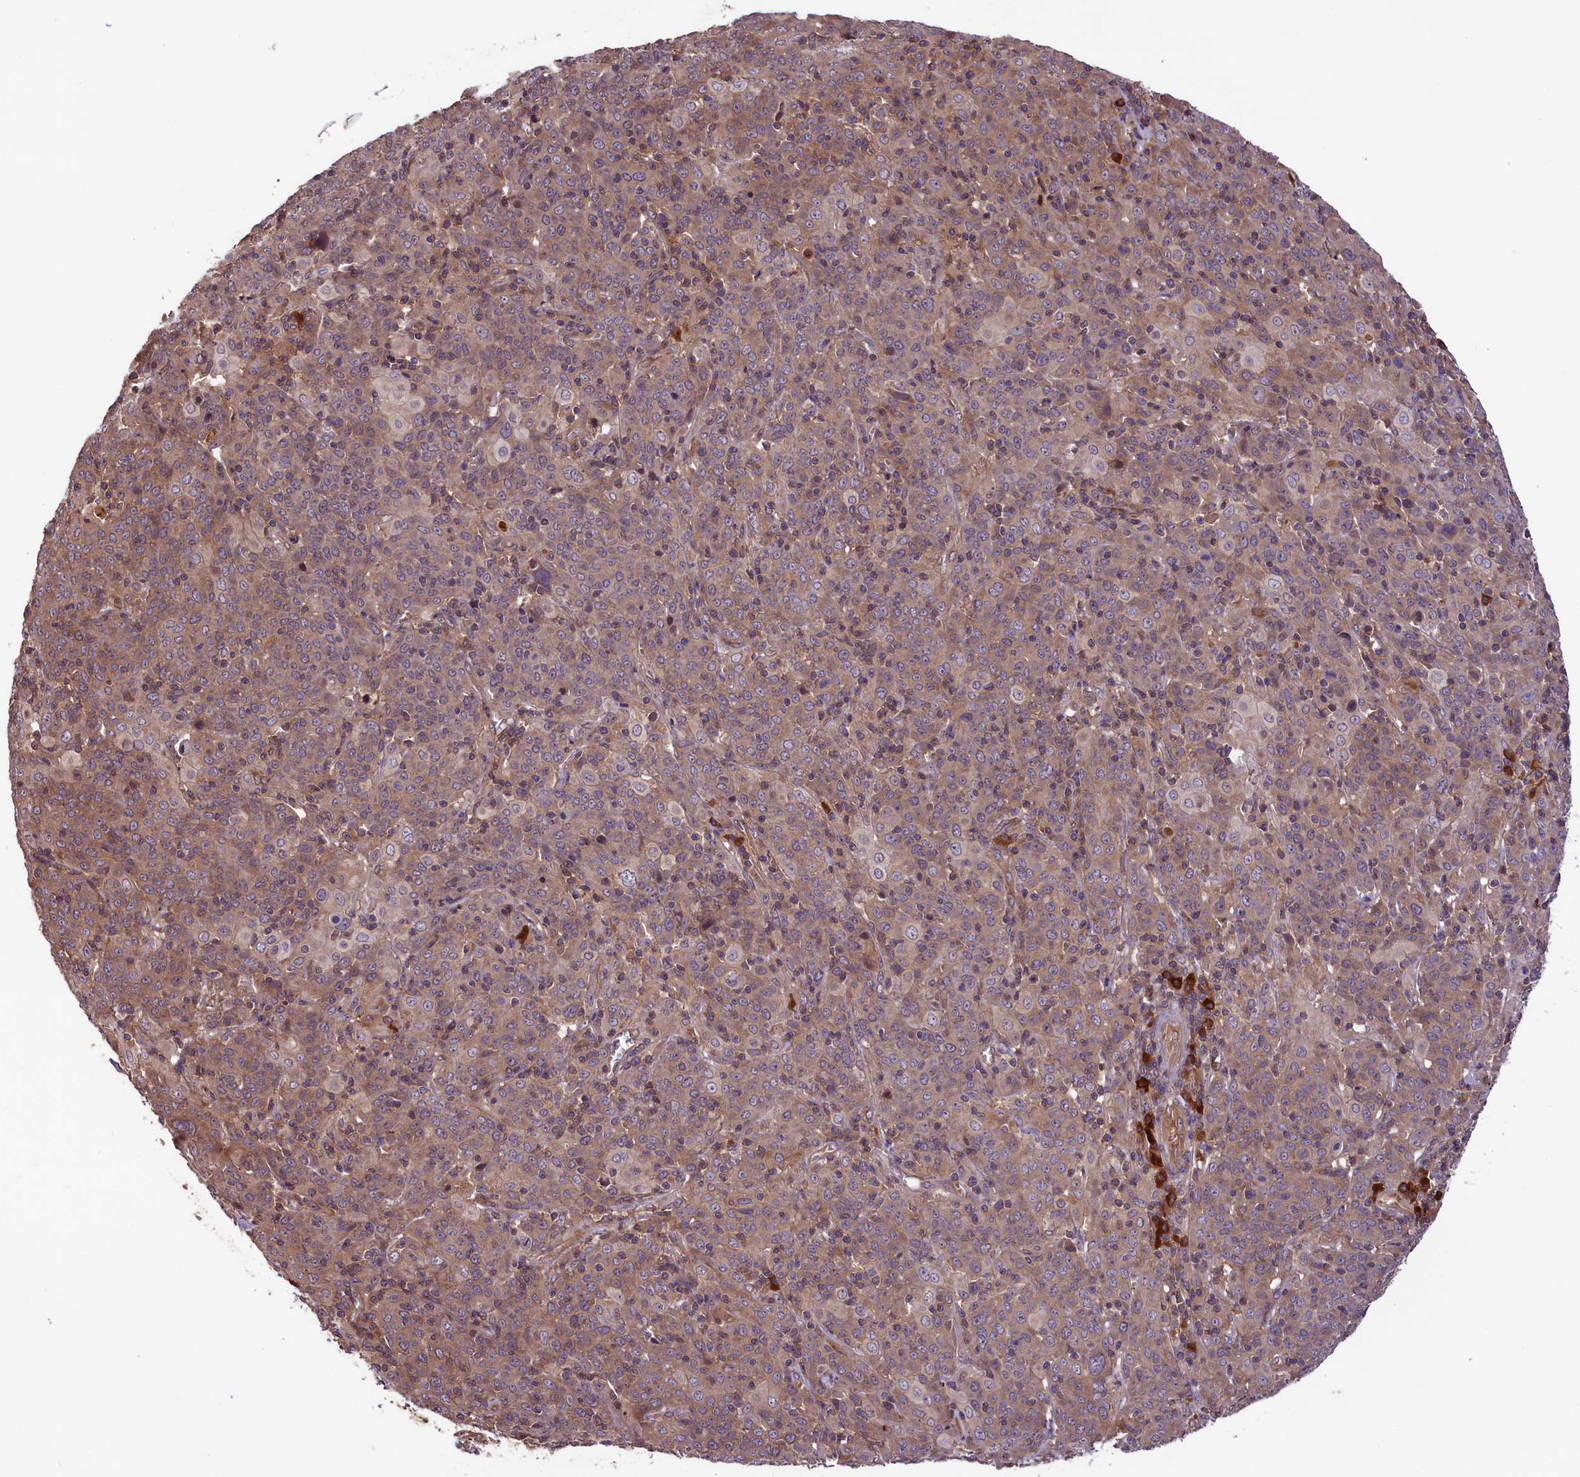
{"staining": {"intensity": "weak", "quantity": "25%-75%", "location": "cytoplasmic/membranous"}, "tissue": "cervical cancer", "cell_type": "Tumor cells", "image_type": "cancer", "snomed": [{"axis": "morphology", "description": "Squamous cell carcinoma, NOS"}, {"axis": "topography", "description": "Cervix"}], "caption": "This is an image of immunohistochemistry (IHC) staining of cervical cancer (squamous cell carcinoma), which shows weak expression in the cytoplasmic/membranous of tumor cells.", "gene": "SETD6", "patient": {"sex": "female", "age": 67}}